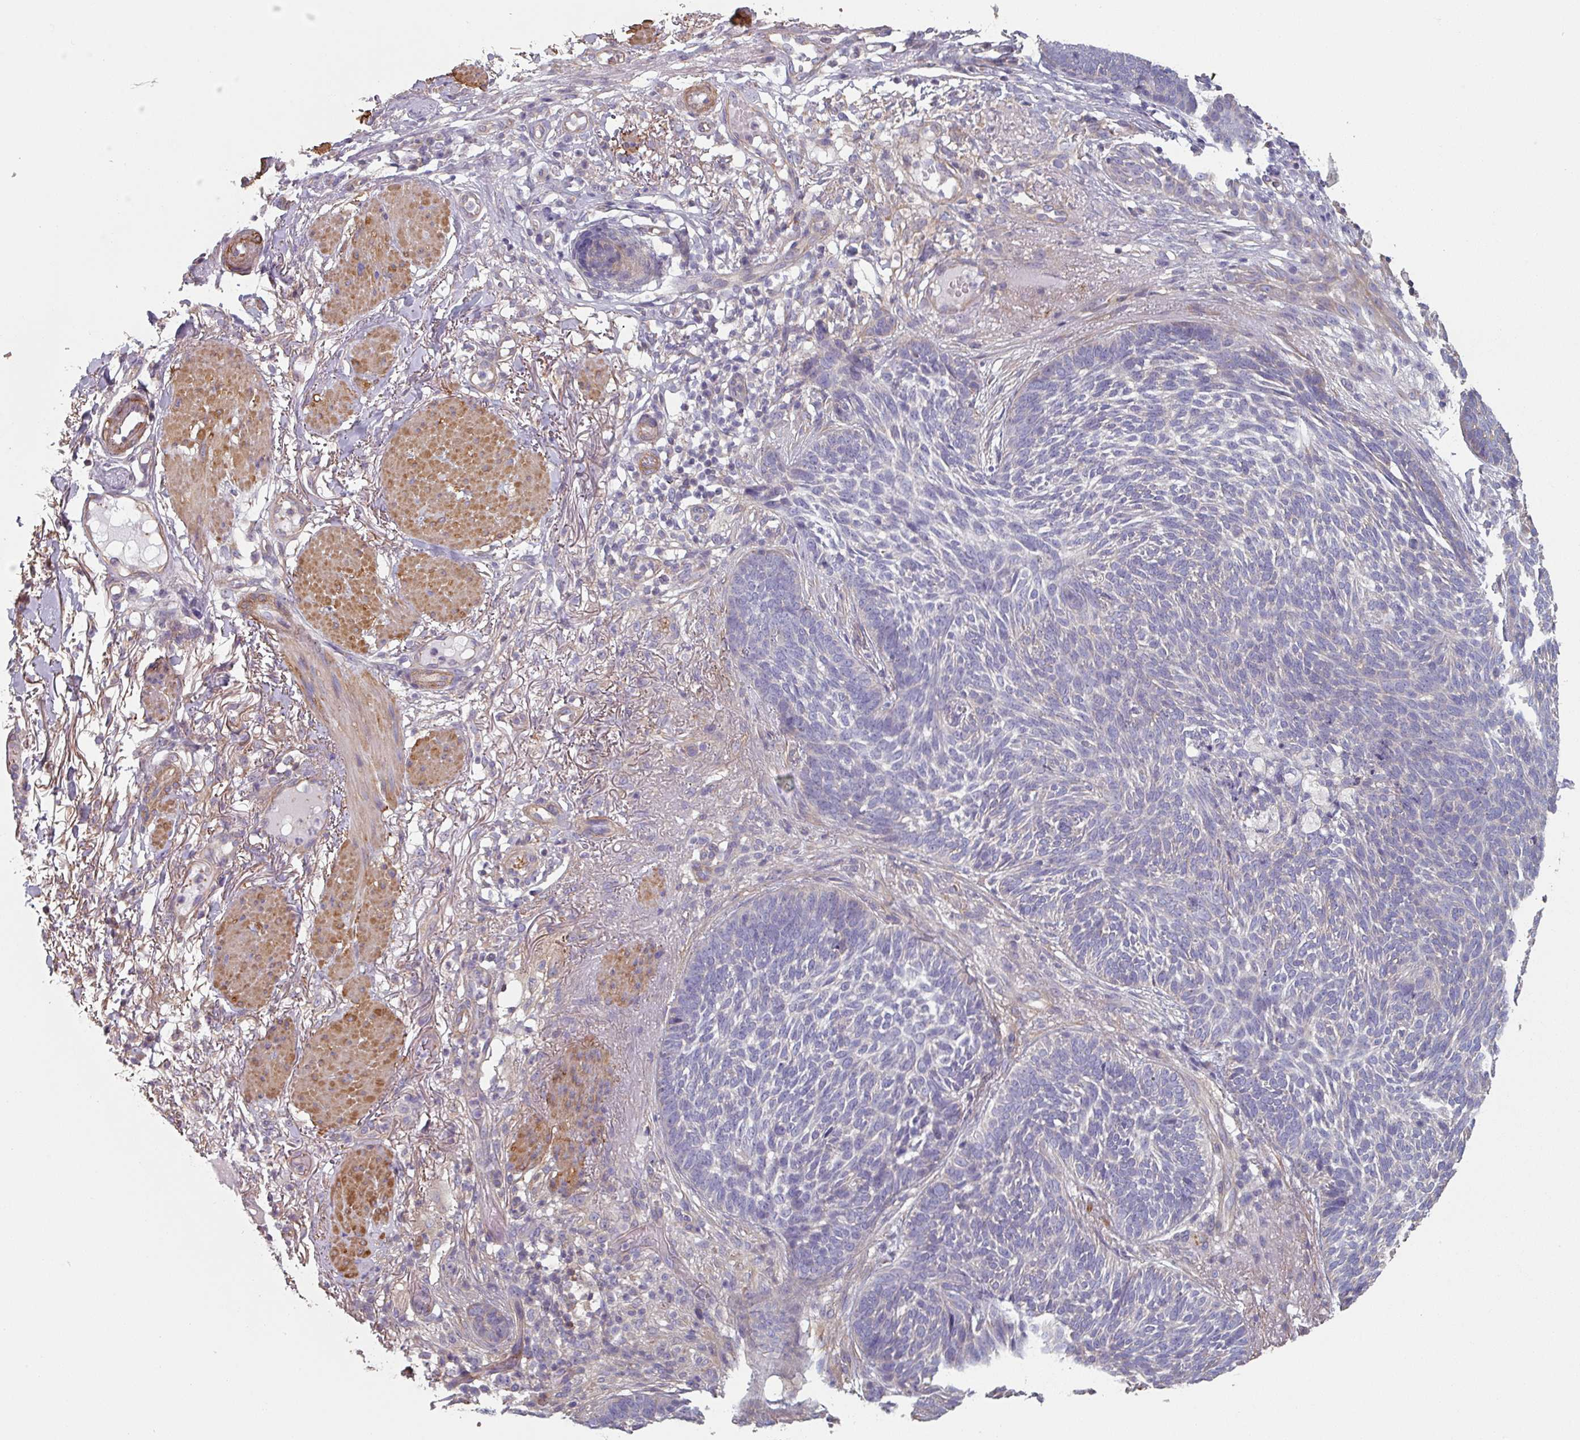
{"staining": {"intensity": "negative", "quantity": "none", "location": "none"}, "tissue": "skin cancer", "cell_type": "Tumor cells", "image_type": "cancer", "snomed": [{"axis": "morphology", "description": "Normal tissue, NOS"}, {"axis": "morphology", "description": "Basal cell carcinoma"}, {"axis": "topography", "description": "Skin"}], "caption": "Histopathology image shows no protein positivity in tumor cells of skin cancer (basal cell carcinoma) tissue.", "gene": "GSTA4", "patient": {"sex": "male", "age": 64}}